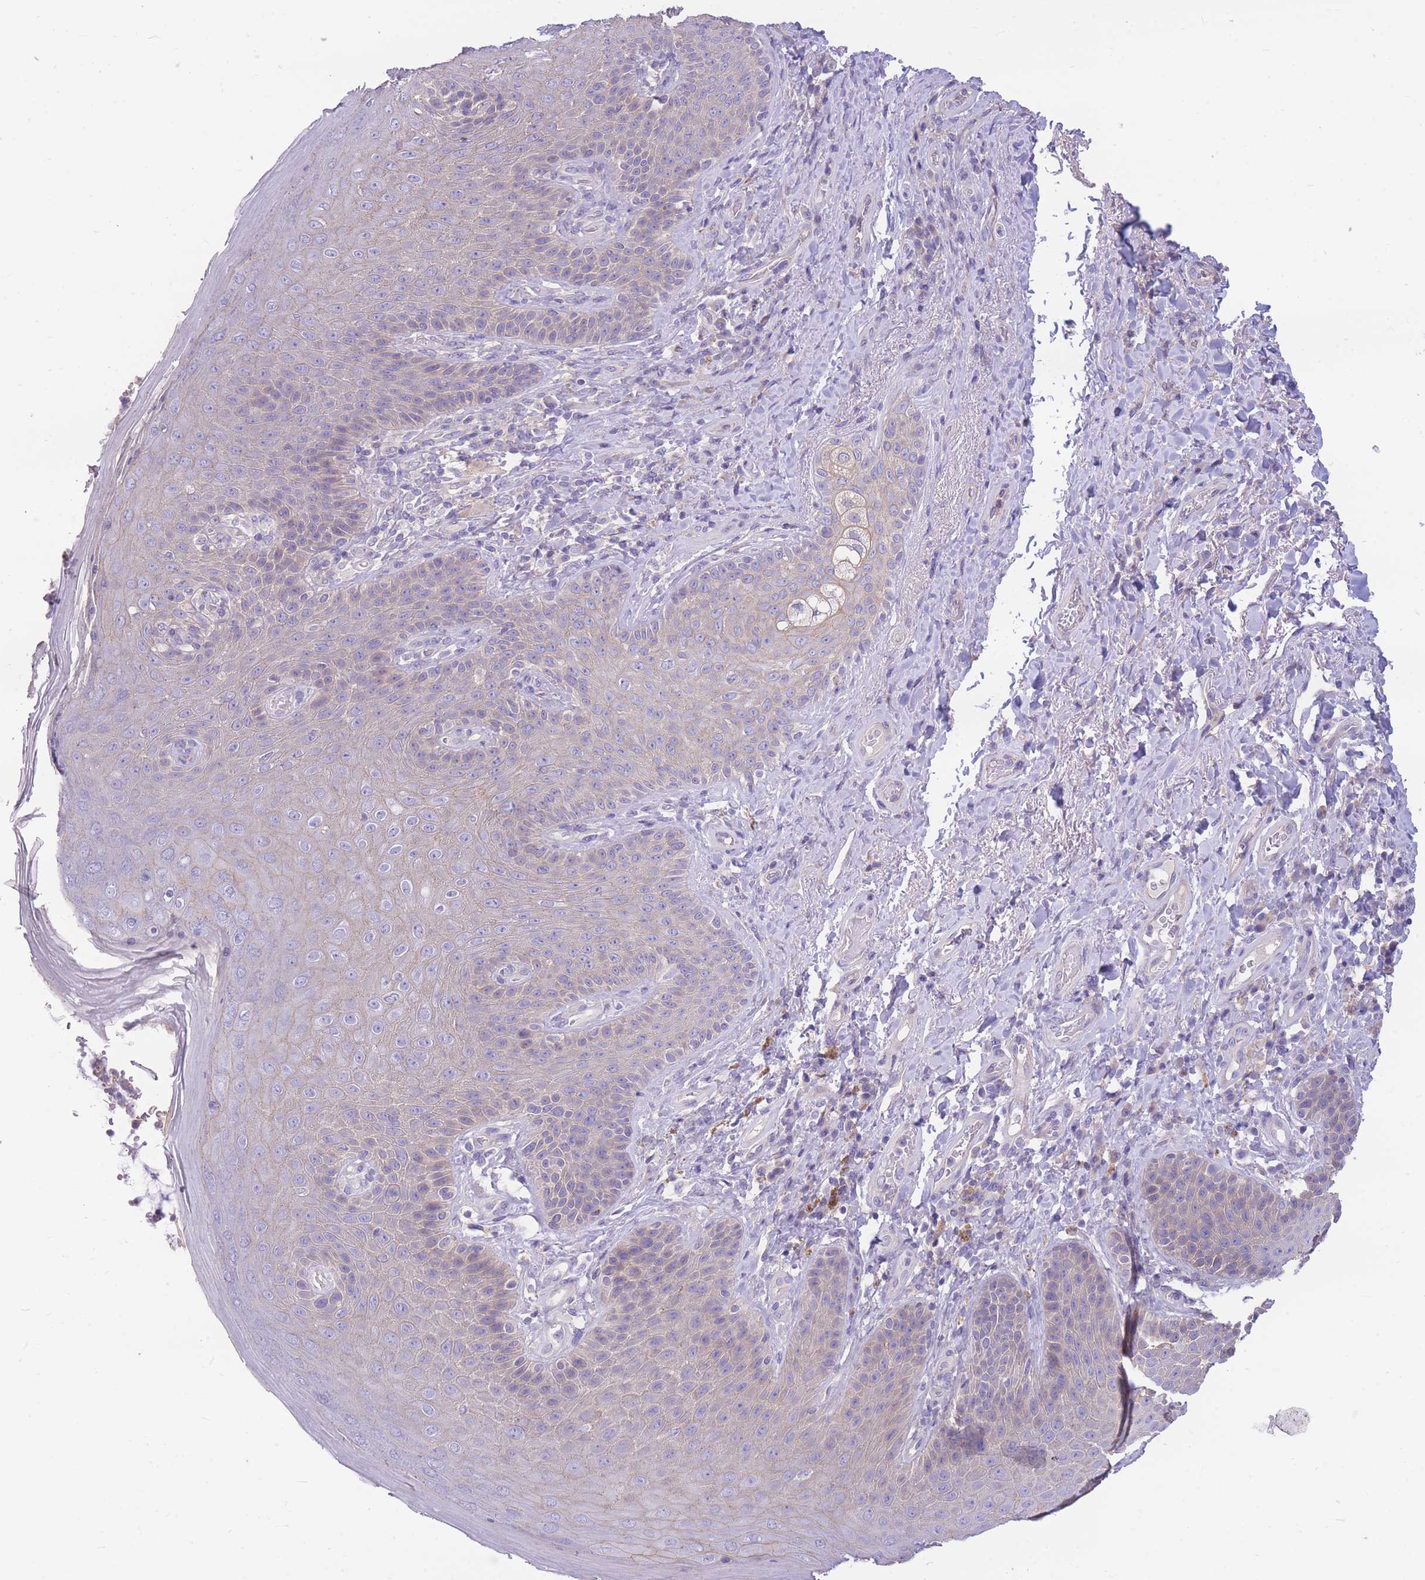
{"staining": {"intensity": "moderate", "quantity": "<25%", "location": "cytoplasmic/membranous"}, "tissue": "skin", "cell_type": "Epidermal cells", "image_type": "normal", "snomed": [{"axis": "morphology", "description": "Normal tissue, NOS"}, {"axis": "topography", "description": "Anal"}], "caption": "Epidermal cells show moderate cytoplasmic/membranous expression in approximately <25% of cells in unremarkable skin.", "gene": "OR5T1", "patient": {"sex": "female", "age": 89}}